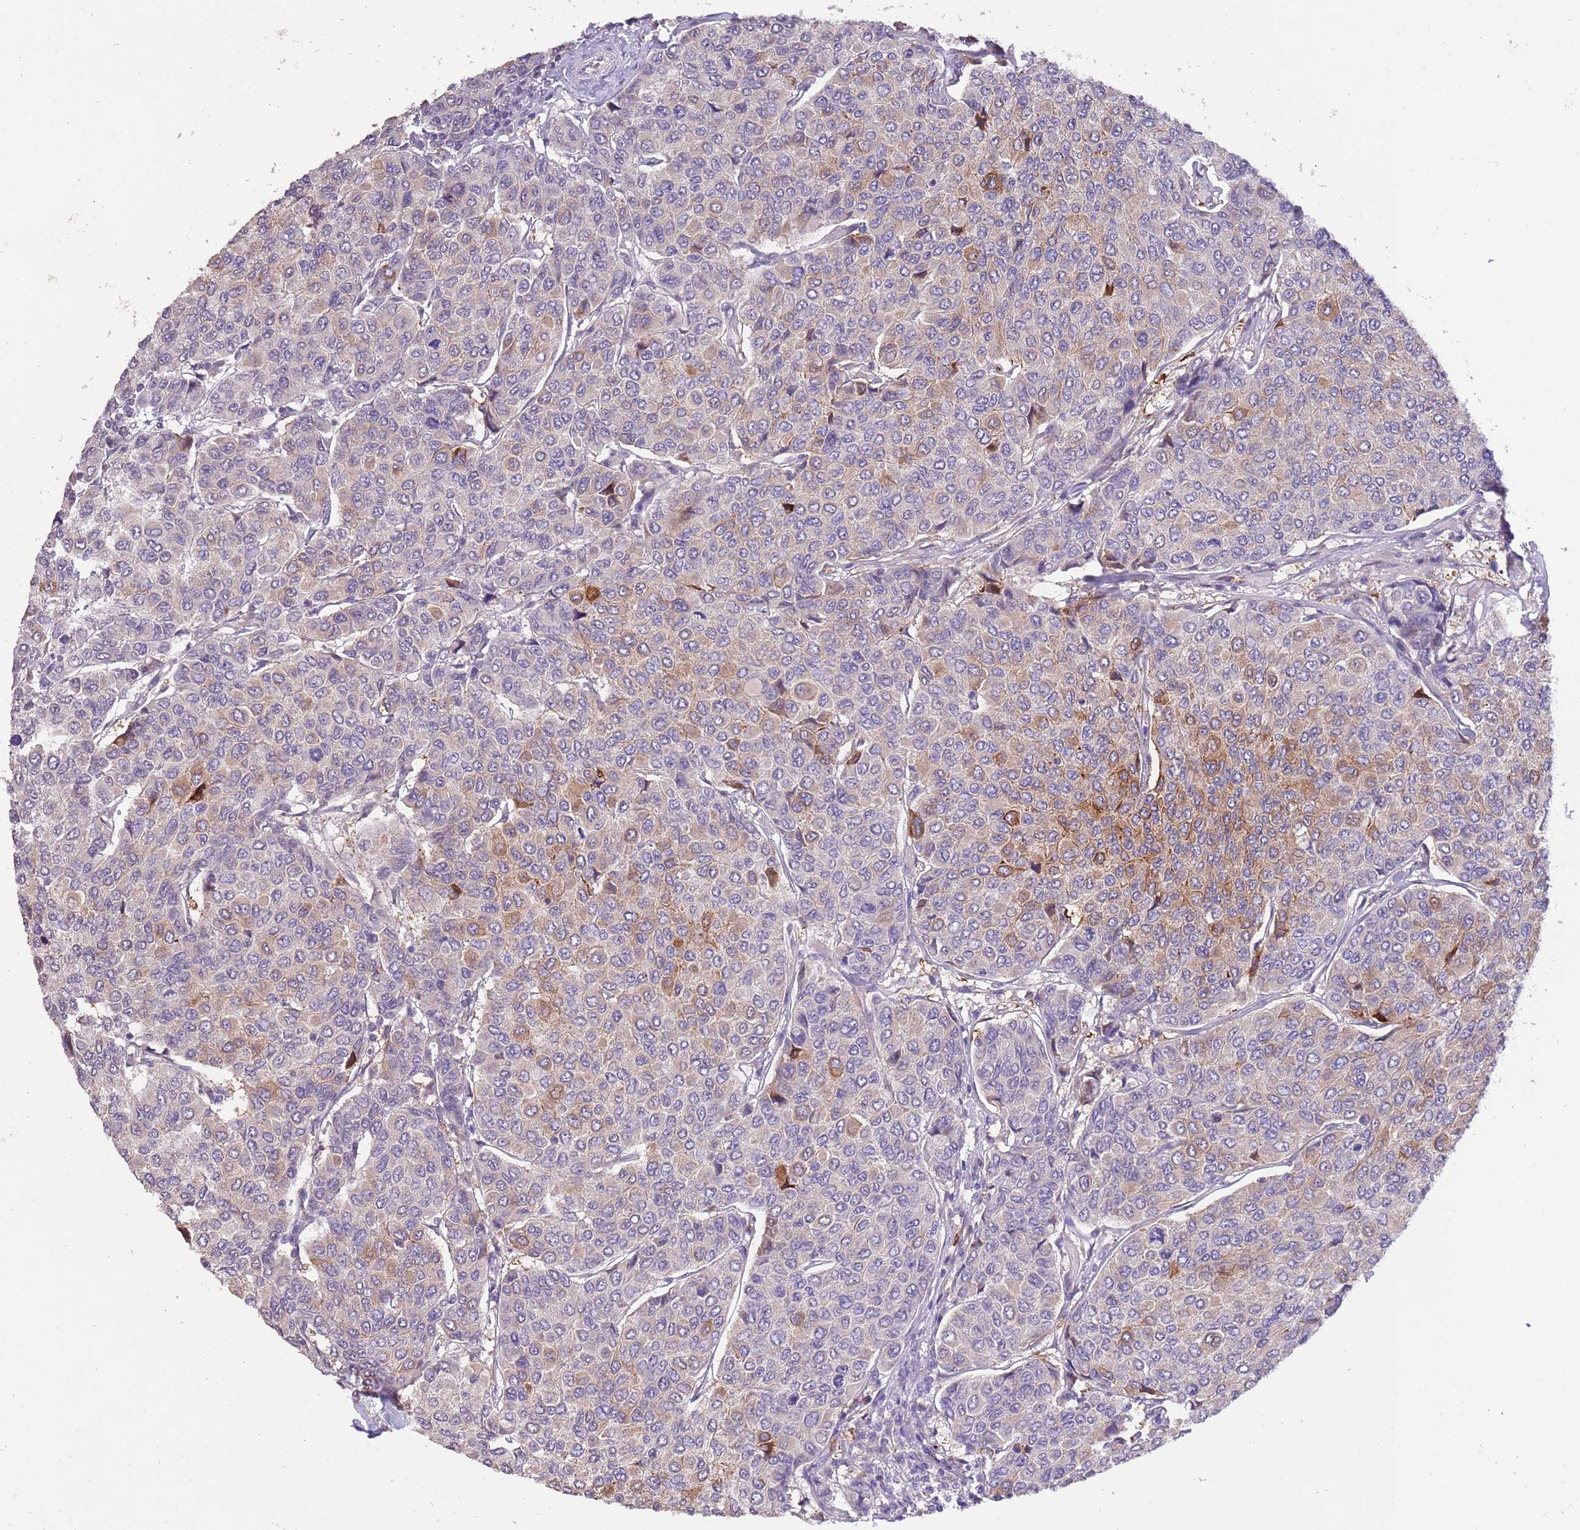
{"staining": {"intensity": "moderate", "quantity": "<25%", "location": "cytoplasmic/membranous"}, "tissue": "breast cancer", "cell_type": "Tumor cells", "image_type": "cancer", "snomed": [{"axis": "morphology", "description": "Duct carcinoma"}, {"axis": "topography", "description": "Breast"}], "caption": "The photomicrograph demonstrates a brown stain indicating the presence of a protein in the cytoplasmic/membranous of tumor cells in intraductal carcinoma (breast).", "gene": "ZNF658", "patient": {"sex": "female", "age": 55}}